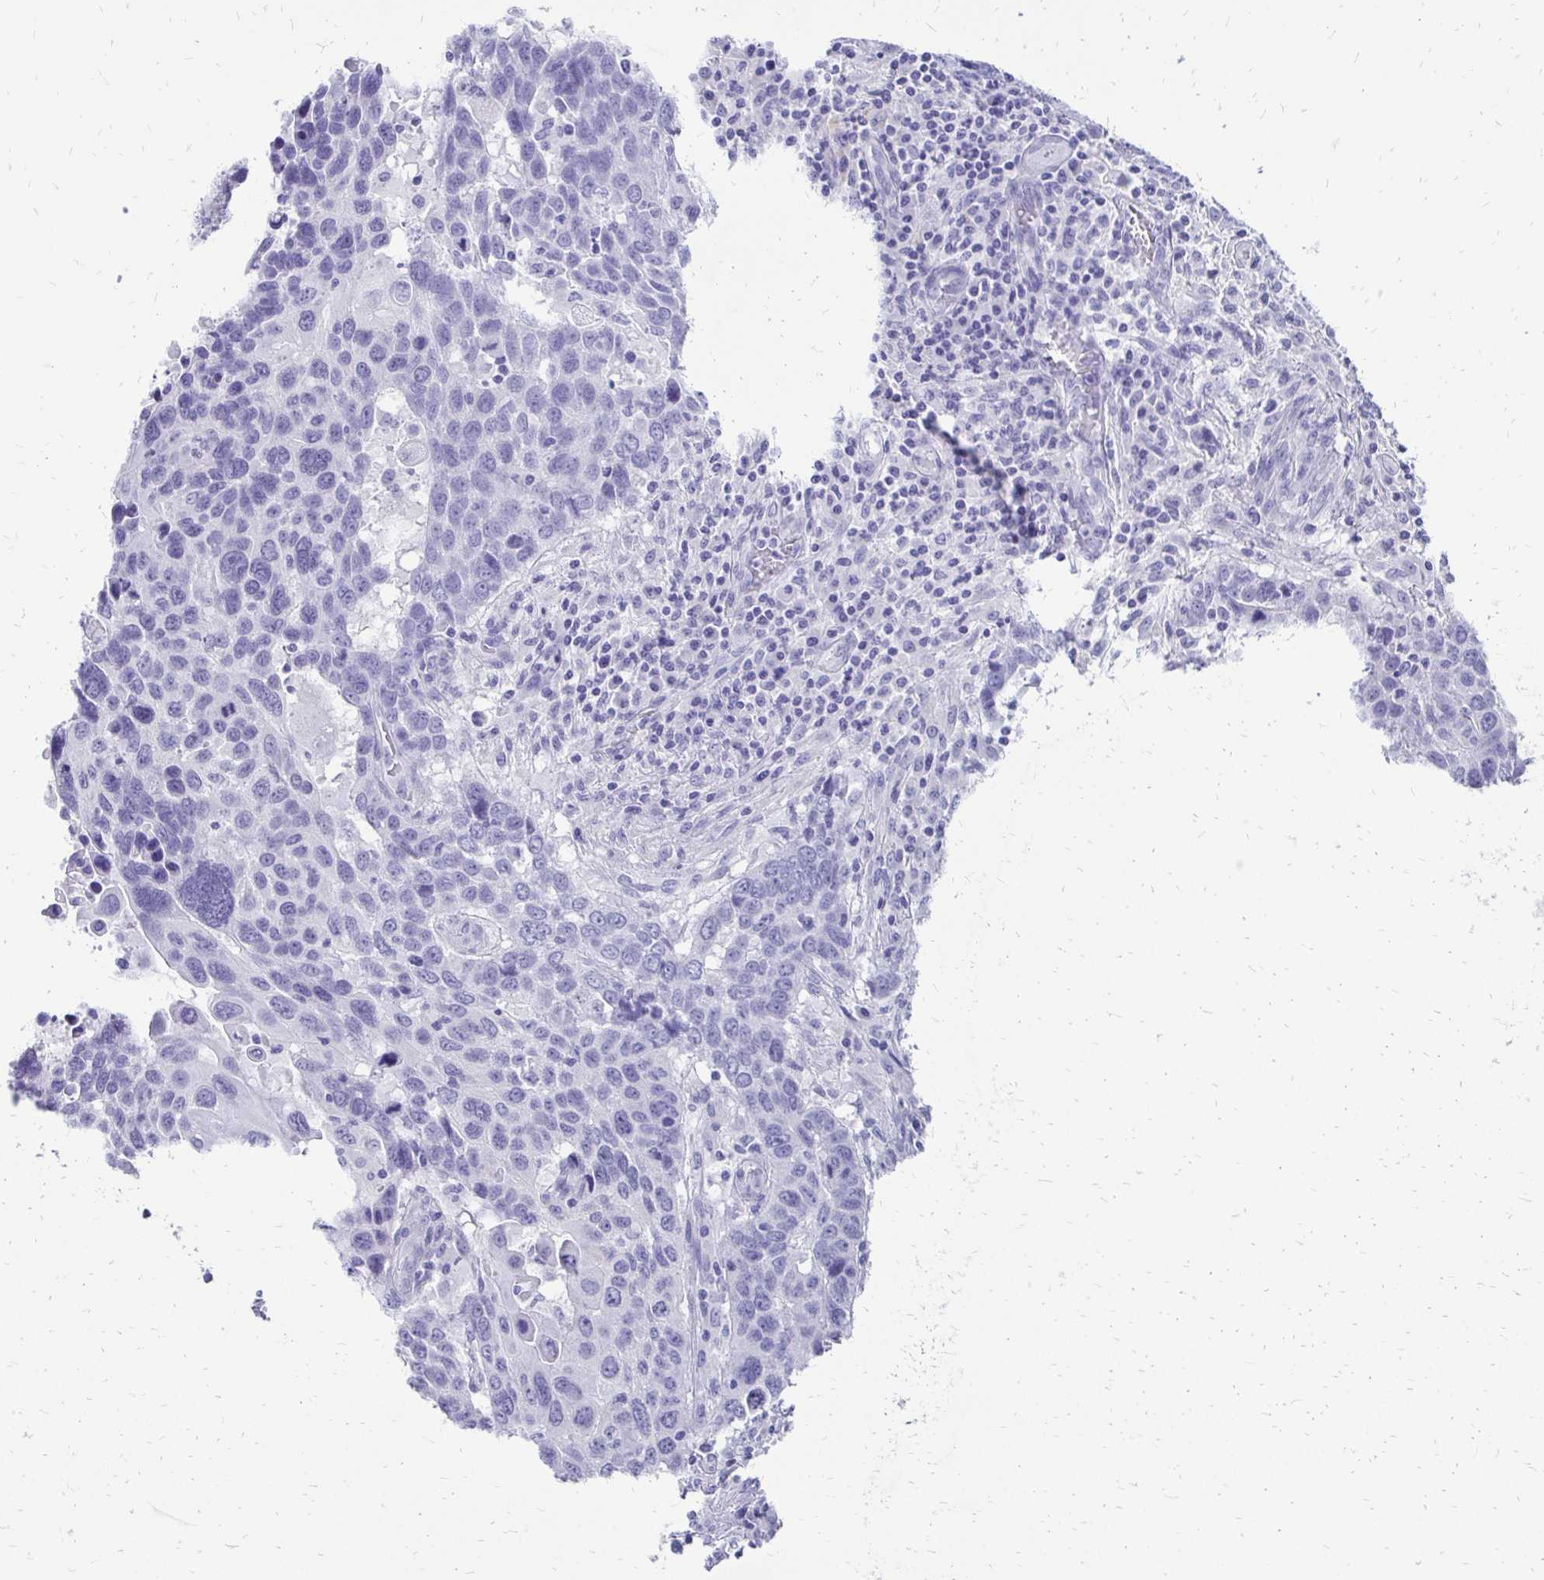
{"staining": {"intensity": "negative", "quantity": "none", "location": "none"}, "tissue": "lung cancer", "cell_type": "Tumor cells", "image_type": "cancer", "snomed": [{"axis": "morphology", "description": "Squamous cell carcinoma, NOS"}, {"axis": "topography", "description": "Lung"}], "caption": "Immunohistochemistry (IHC) of lung cancer demonstrates no expression in tumor cells.", "gene": "SLC32A1", "patient": {"sex": "male", "age": 68}}